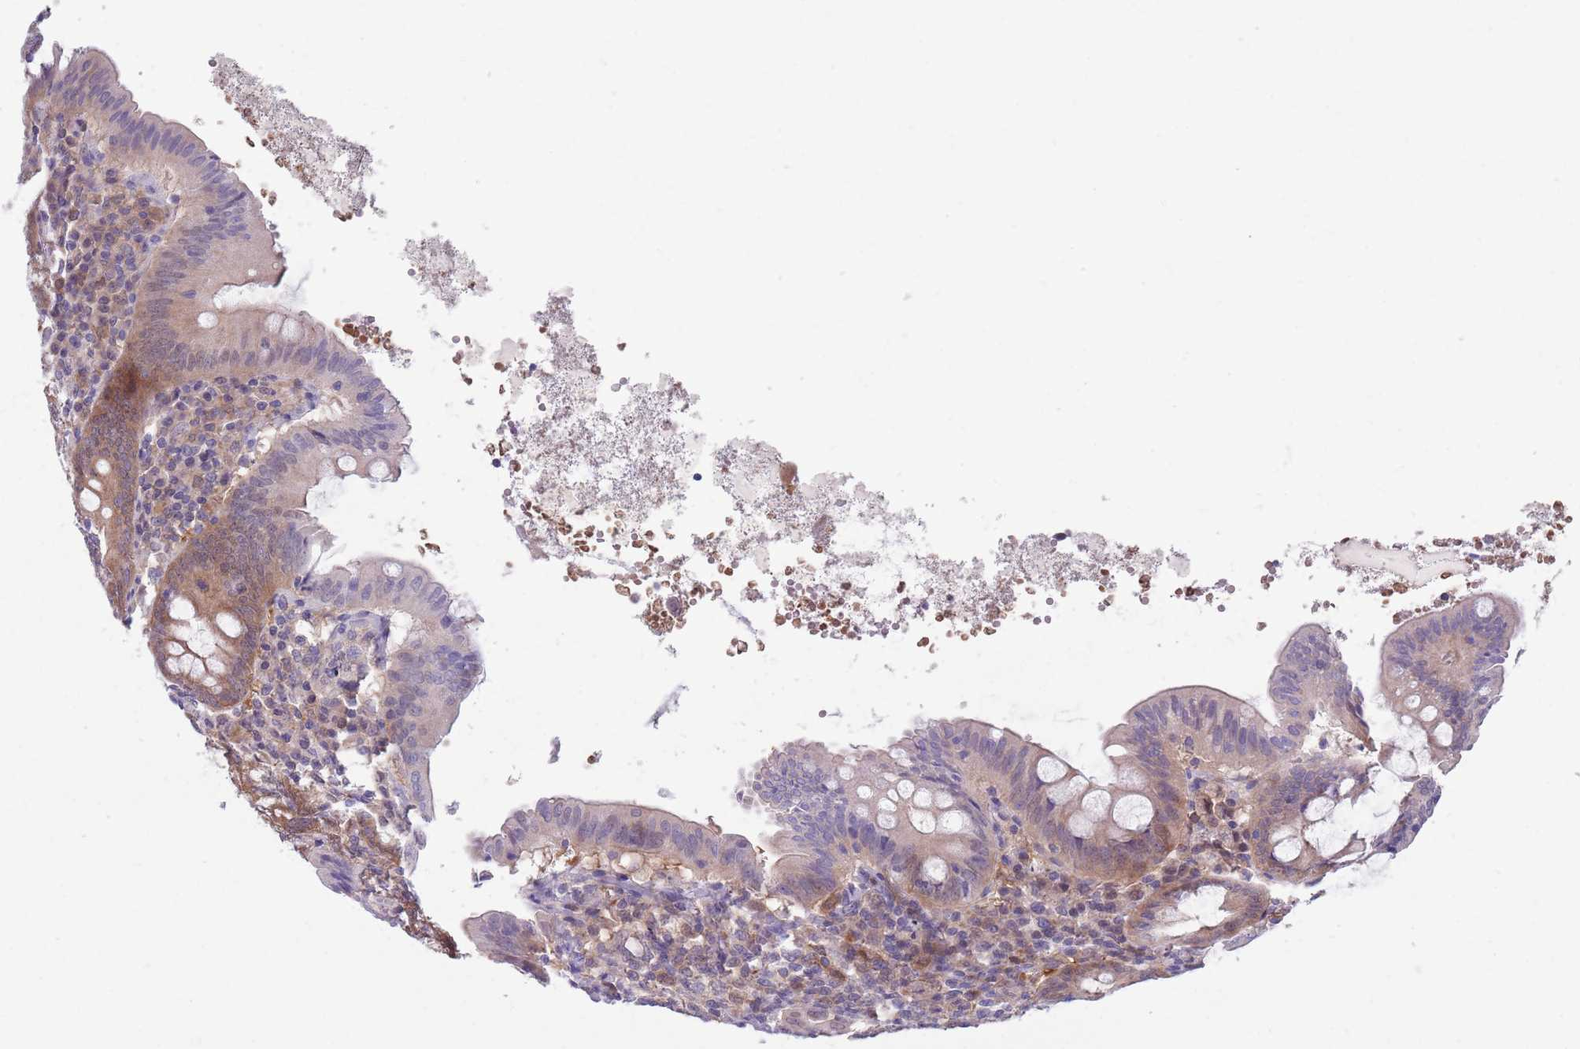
{"staining": {"intensity": "moderate", "quantity": ">75%", "location": "cytoplasmic/membranous"}, "tissue": "appendix", "cell_type": "Glandular cells", "image_type": "normal", "snomed": [{"axis": "morphology", "description": "Normal tissue, NOS"}, {"axis": "topography", "description": "Appendix"}], "caption": "Immunohistochemistry (IHC) histopathology image of normal human appendix stained for a protein (brown), which demonstrates medium levels of moderate cytoplasmic/membranous positivity in approximately >75% of glandular cells.", "gene": "CLNS1A", "patient": {"sex": "female", "age": 54}}